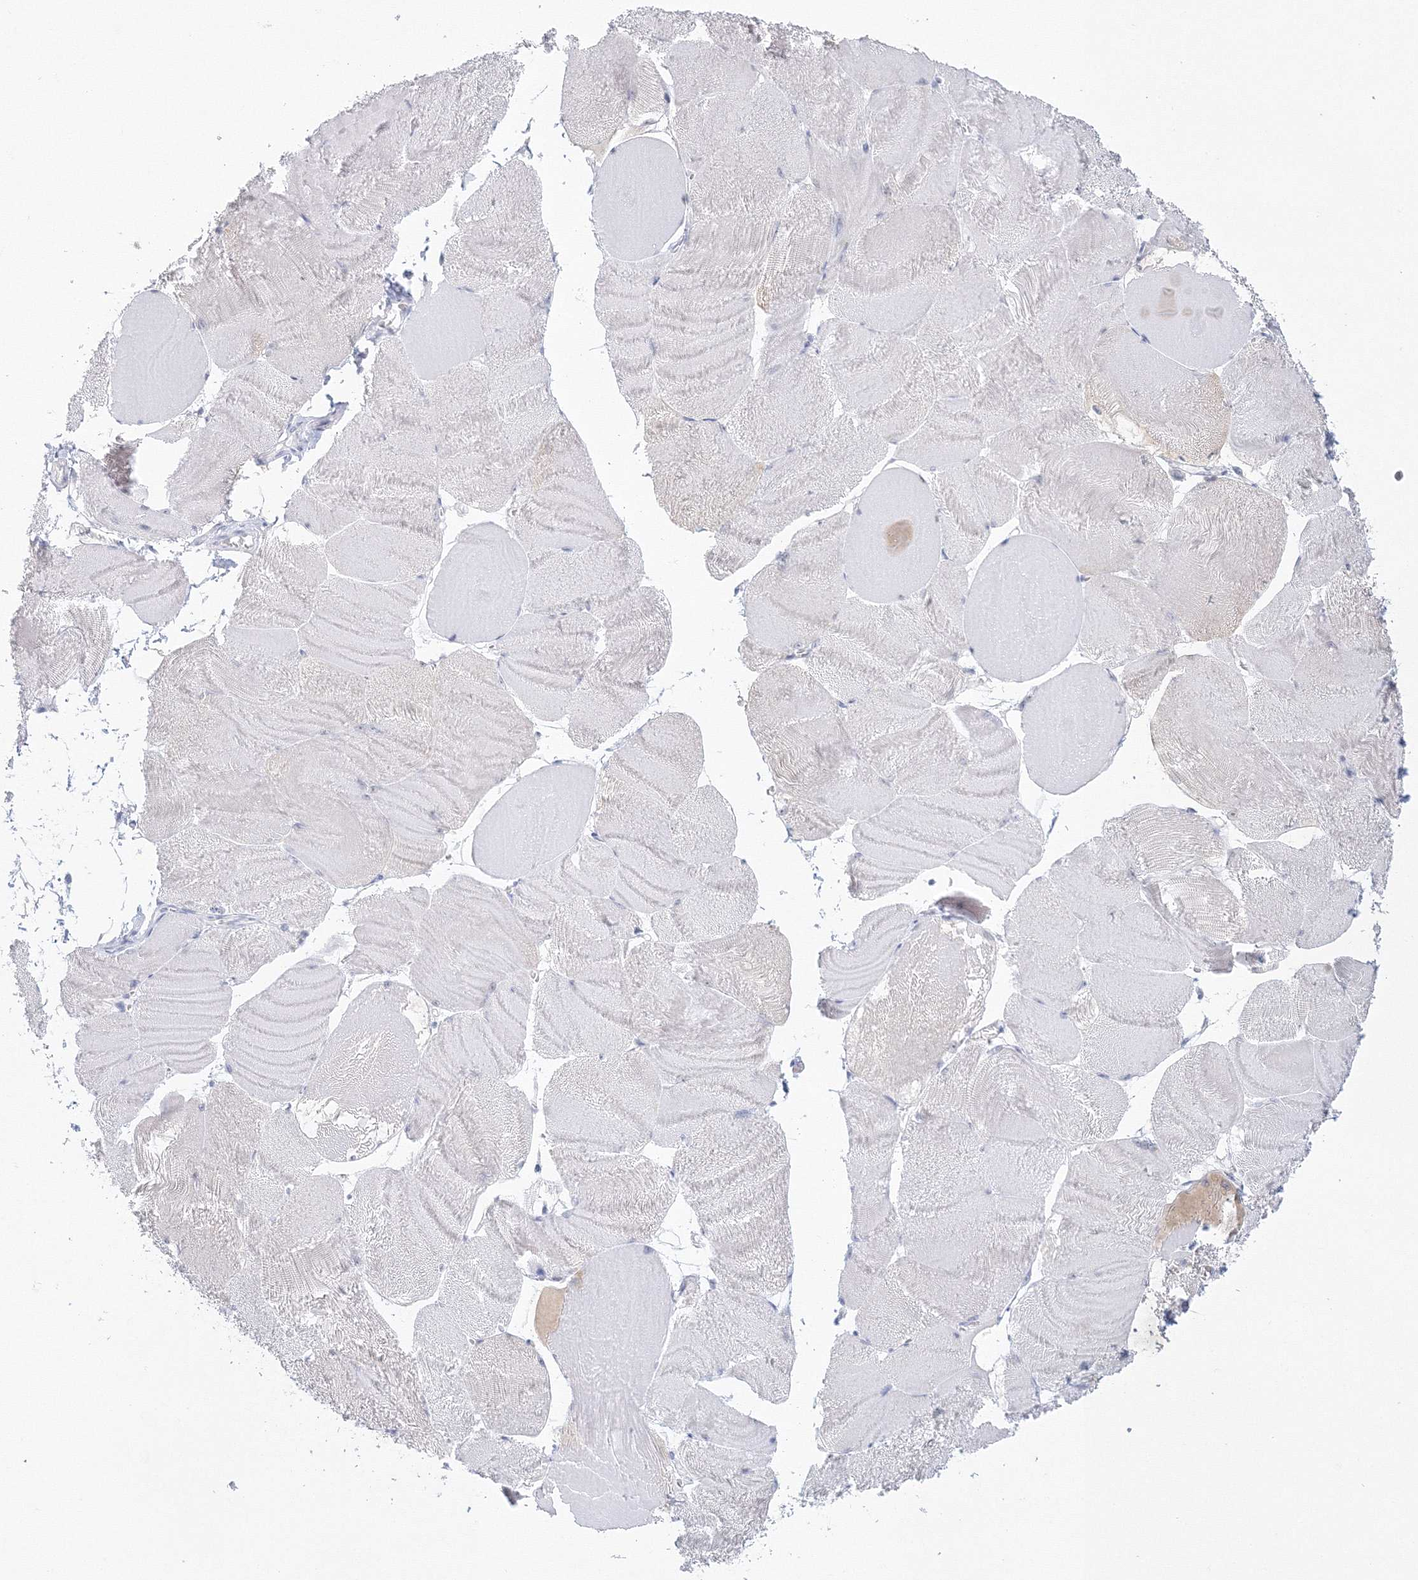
{"staining": {"intensity": "negative", "quantity": "none", "location": "none"}, "tissue": "skeletal muscle", "cell_type": "Myocytes", "image_type": "normal", "snomed": [{"axis": "morphology", "description": "Normal tissue, NOS"}, {"axis": "morphology", "description": "Basal cell carcinoma"}, {"axis": "topography", "description": "Skeletal muscle"}], "caption": "This is an IHC micrograph of normal skeletal muscle. There is no positivity in myocytes.", "gene": "VSIG1", "patient": {"sex": "female", "age": 64}}